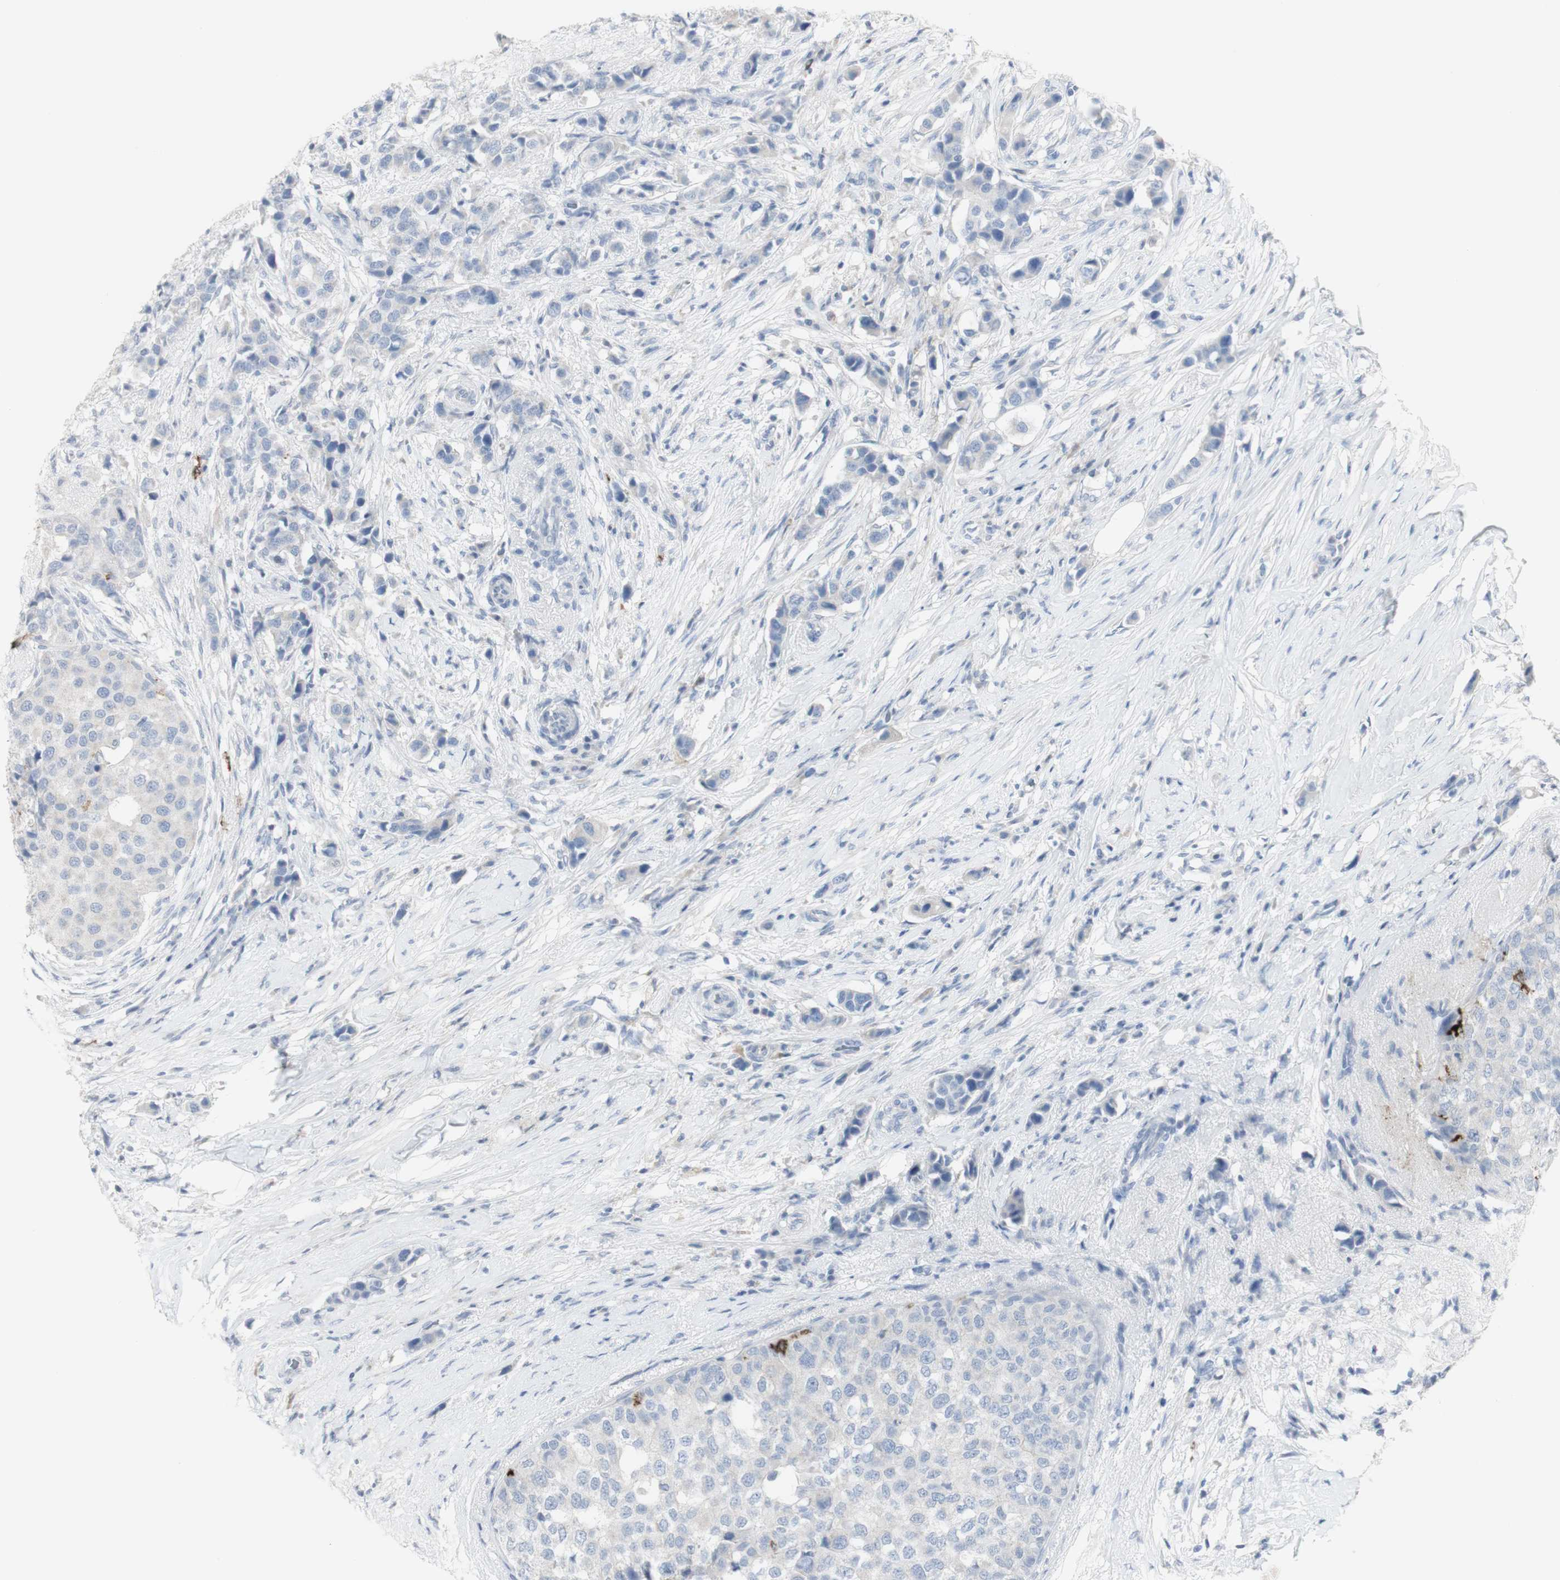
{"staining": {"intensity": "weak", "quantity": "<25%", "location": "cytoplasmic/membranous"}, "tissue": "breast cancer", "cell_type": "Tumor cells", "image_type": "cancer", "snomed": [{"axis": "morphology", "description": "Normal tissue, NOS"}, {"axis": "morphology", "description": "Duct carcinoma"}, {"axis": "topography", "description": "Breast"}], "caption": "This is an immunohistochemistry (IHC) histopathology image of breast cancer. There is no staining in tumor cells.", "gene": "CD207", "patient": {"sex": "female", "age": 50}}